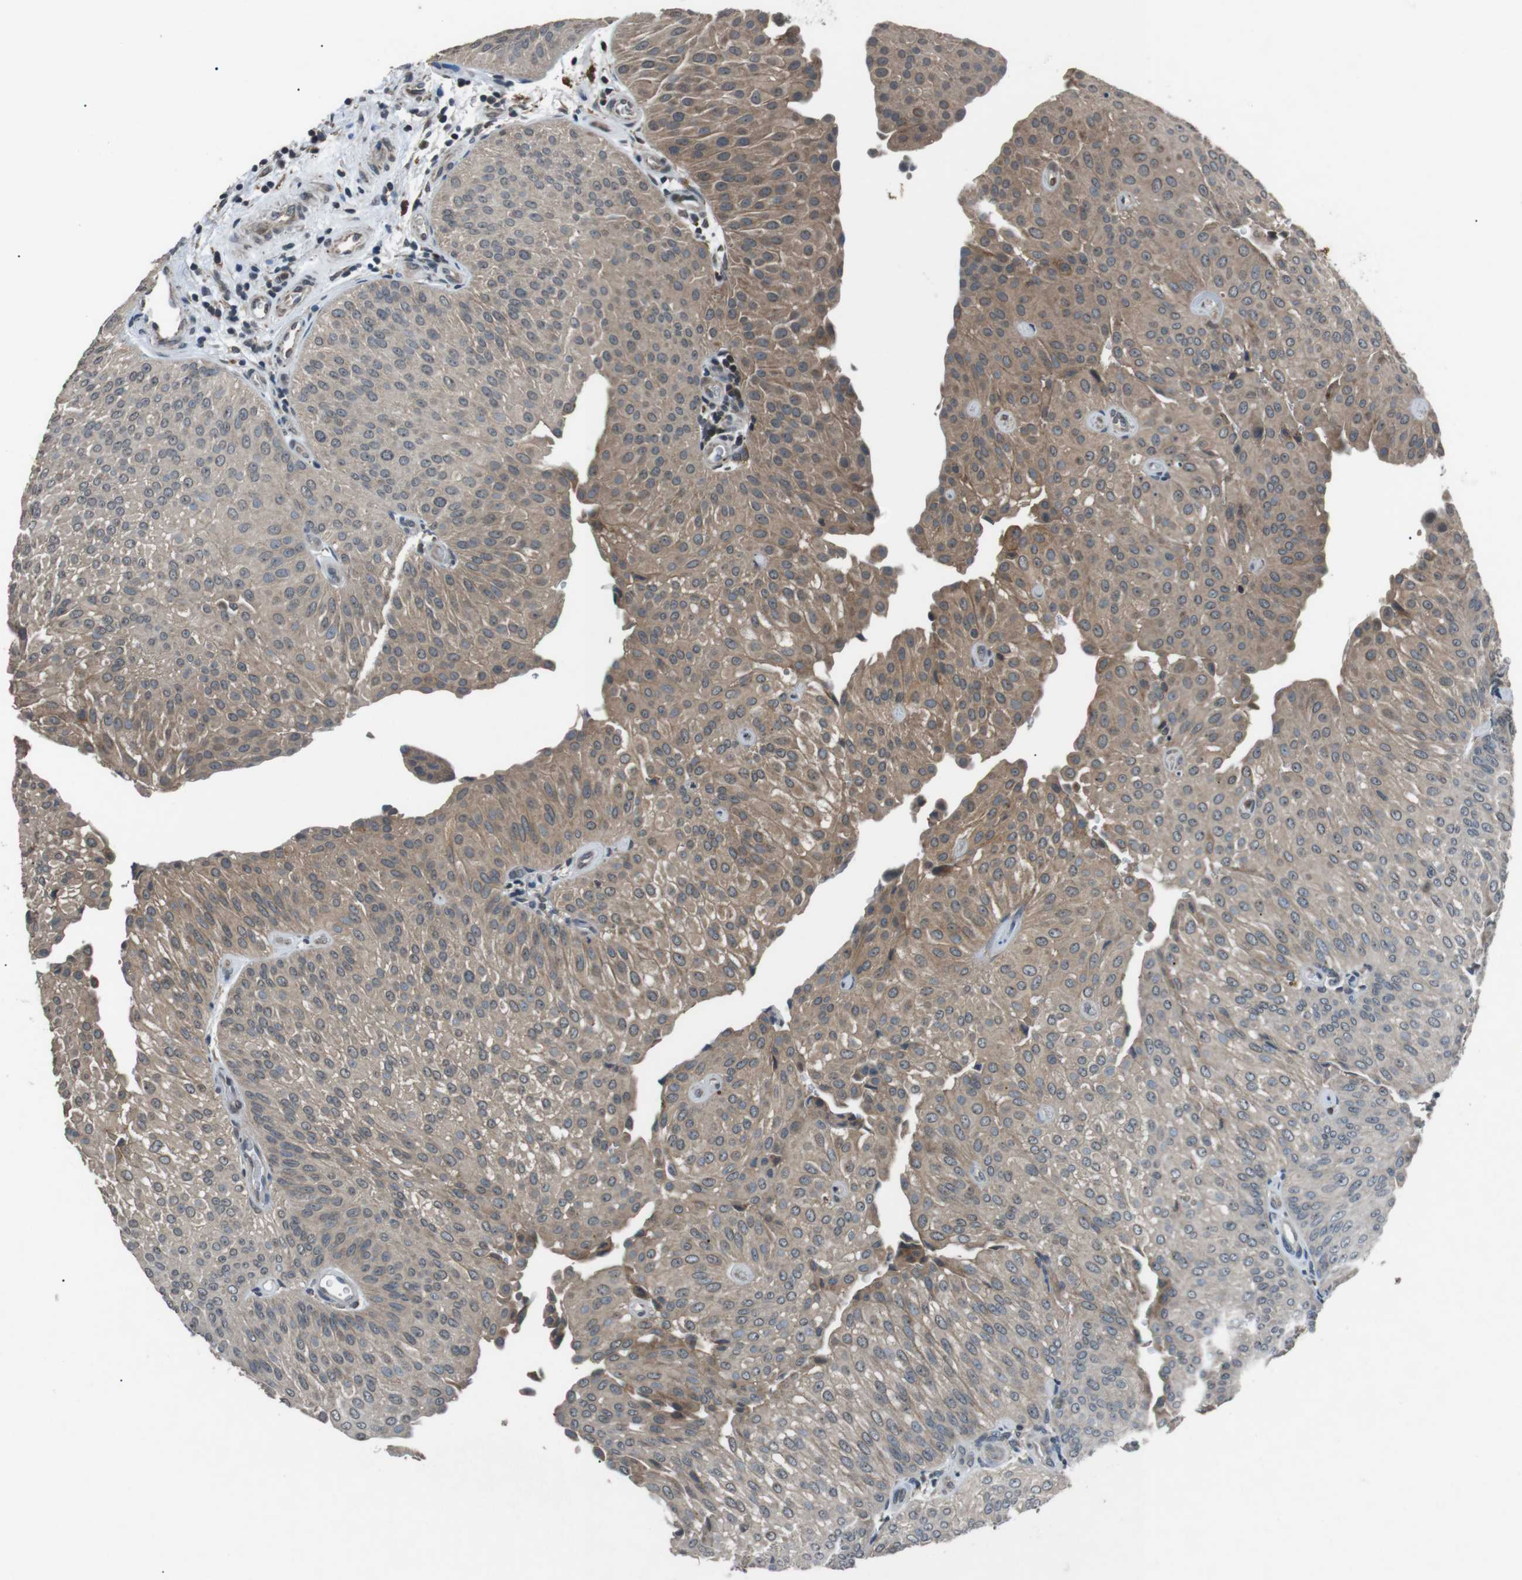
{"staining": {"intensity": "weak", "quantity": ">75%", "location": "cytoplasmic/membranous"}, "tissue": "urothelial cancer", "cell_type": "Tumor cells", "image_type": "cancer", "snomed": [{"axis": "morphology", "description": "Urothelial carcinoma, Low grade"}, {"axis": "topography", "description": "Urinary bladder"}], "caption": "Protein staining of urothelial cancer tissue demonstrates weak cytoplasmic/membranous positivity in approximately >75% of tumor cells.", "gene": "NEK7", "patient": {"sex": "female", "age": 60}}